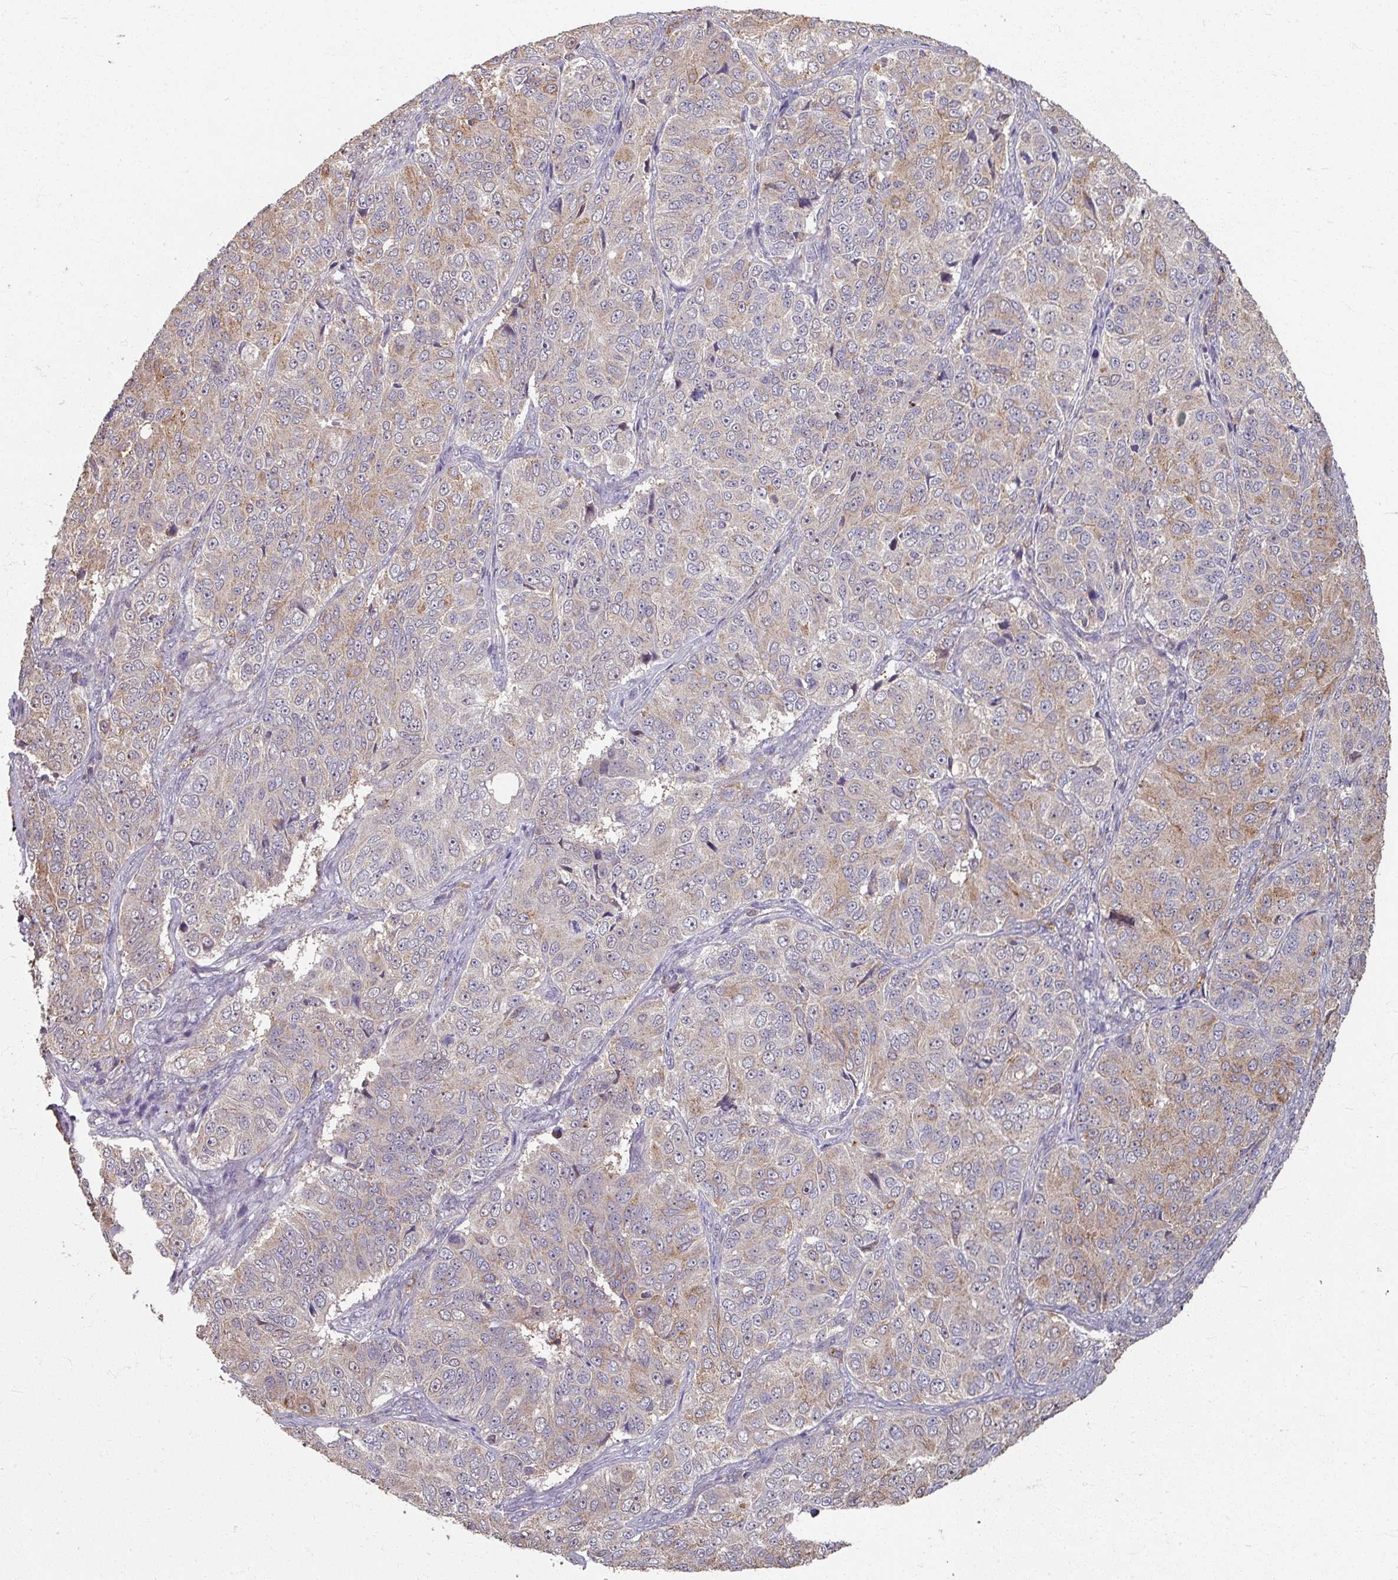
{"staining": {"intensity": "moderate", "quantity": "<25%", "location": "cytoplasmic/membranous"}, "tissue": "ovarian cancer", "cell_type": "Tumor cells", "image_type": "cancer", "snomed": [{"axis": "morphology", "description": "Carcinoma, endometroid"}, {"axis": "topography", "description": "Ovary"}], "caption": "Ovarian cancer was stained to show a protein in brown. There is low levels of moderate cytoplasmic/membranous expression in approximately <25% of tumor cells.", "gene": "CCDC68", "patient": {"sex": "female", "age": 51}}